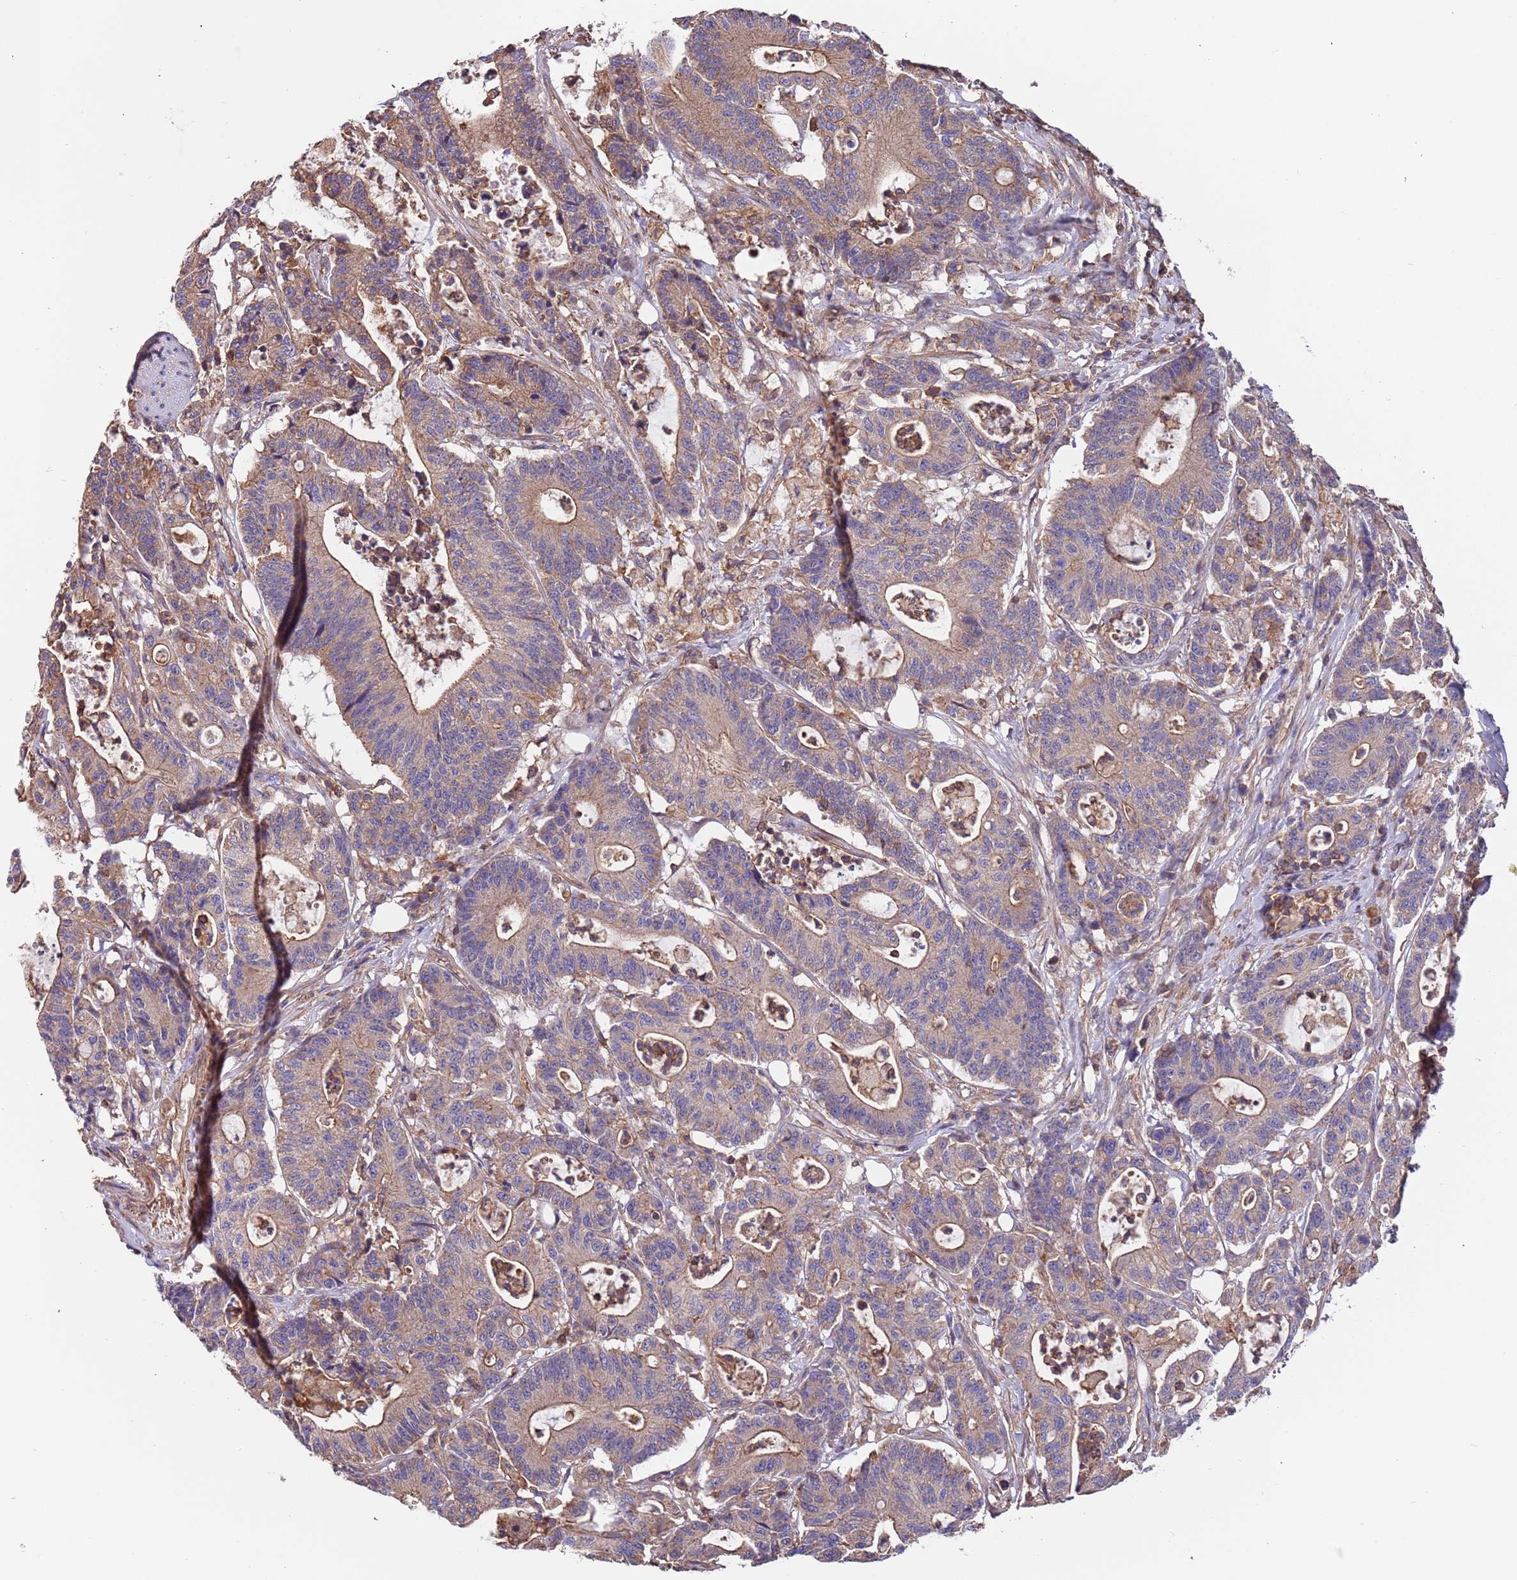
{"staining": {"intensity": "weak", "quantity": ">75%", "location": "cytoplasmic/membranous"}, "tissue": "colorectal cancer", "cell_type": "Tumor cells", "image_type": "cancer", "snomed": [{"axis": "morphology", "description": "Adenocarcinoma, NOS"}, {"axis": "topography", "description": "Colon"}], "caption": "DAB immunohistochemical staining of colorectal adenocarcinoma reveals weak cytoplasmic/membranous protein expression in approximately >75% of tumor cells. Nuclei are stained in blue.", "gene": "SYT4", "patient": {"sex": "female", "age": 84}}